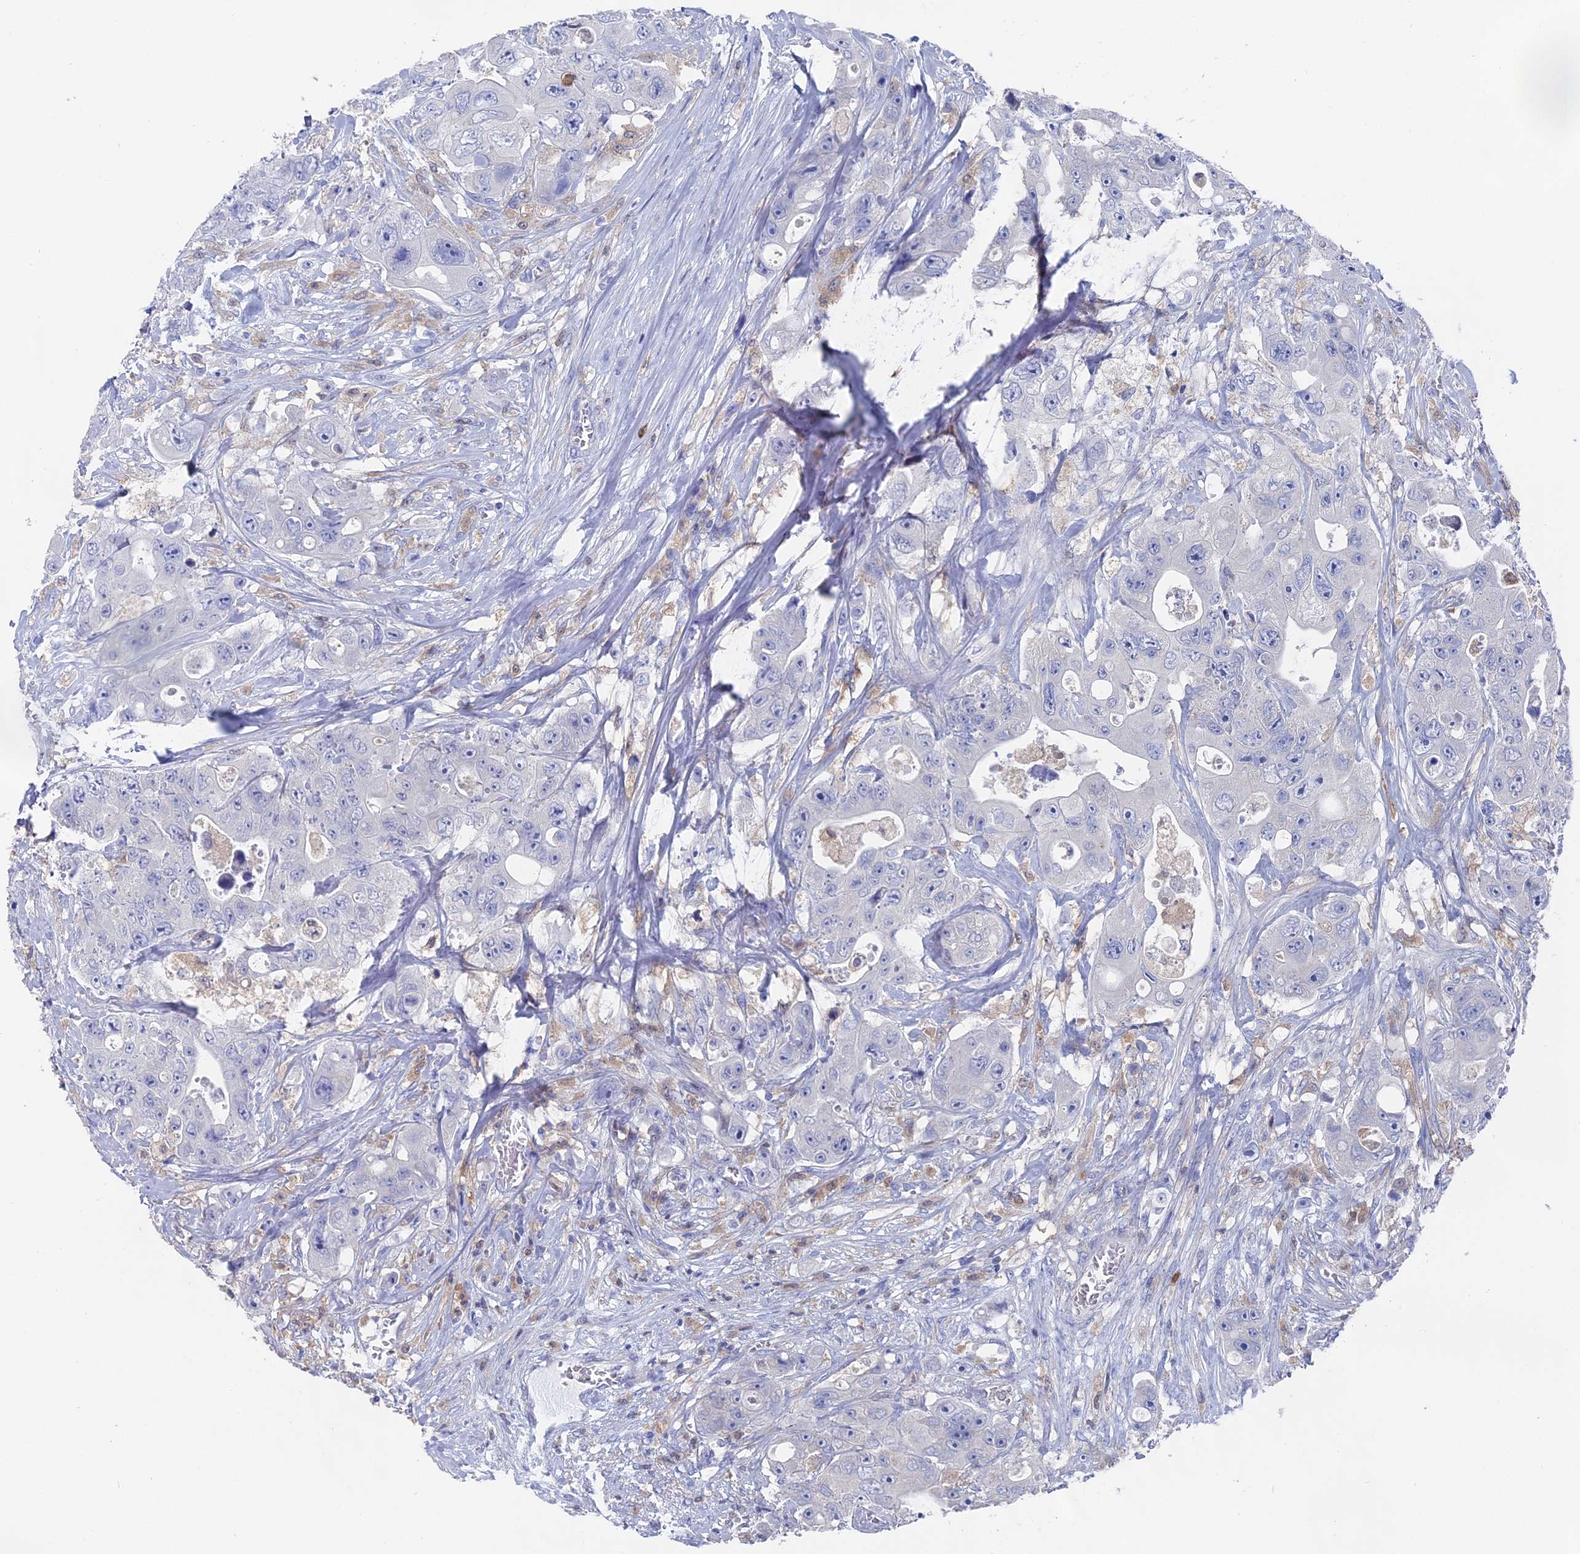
{"staining": {"intensity": "negative", "quantity": "none", "location": "none"}, "tissue": "colorectal cancer", "cell_type": "Tumor cells", "image_type": "cancer", "snomed": [{"axis": "morphology", "description": "Adenocarcinoma, NOS"}, {"axis": "topography", "description": "Colon"}], "caption": "This is an immunohistochemistry photomicrograph of colorectal cancer (adenocarcinoma). There is no expression in tumor cells.", "gene": "NCF4", "patient": {"sex": "female", "age": 46}}